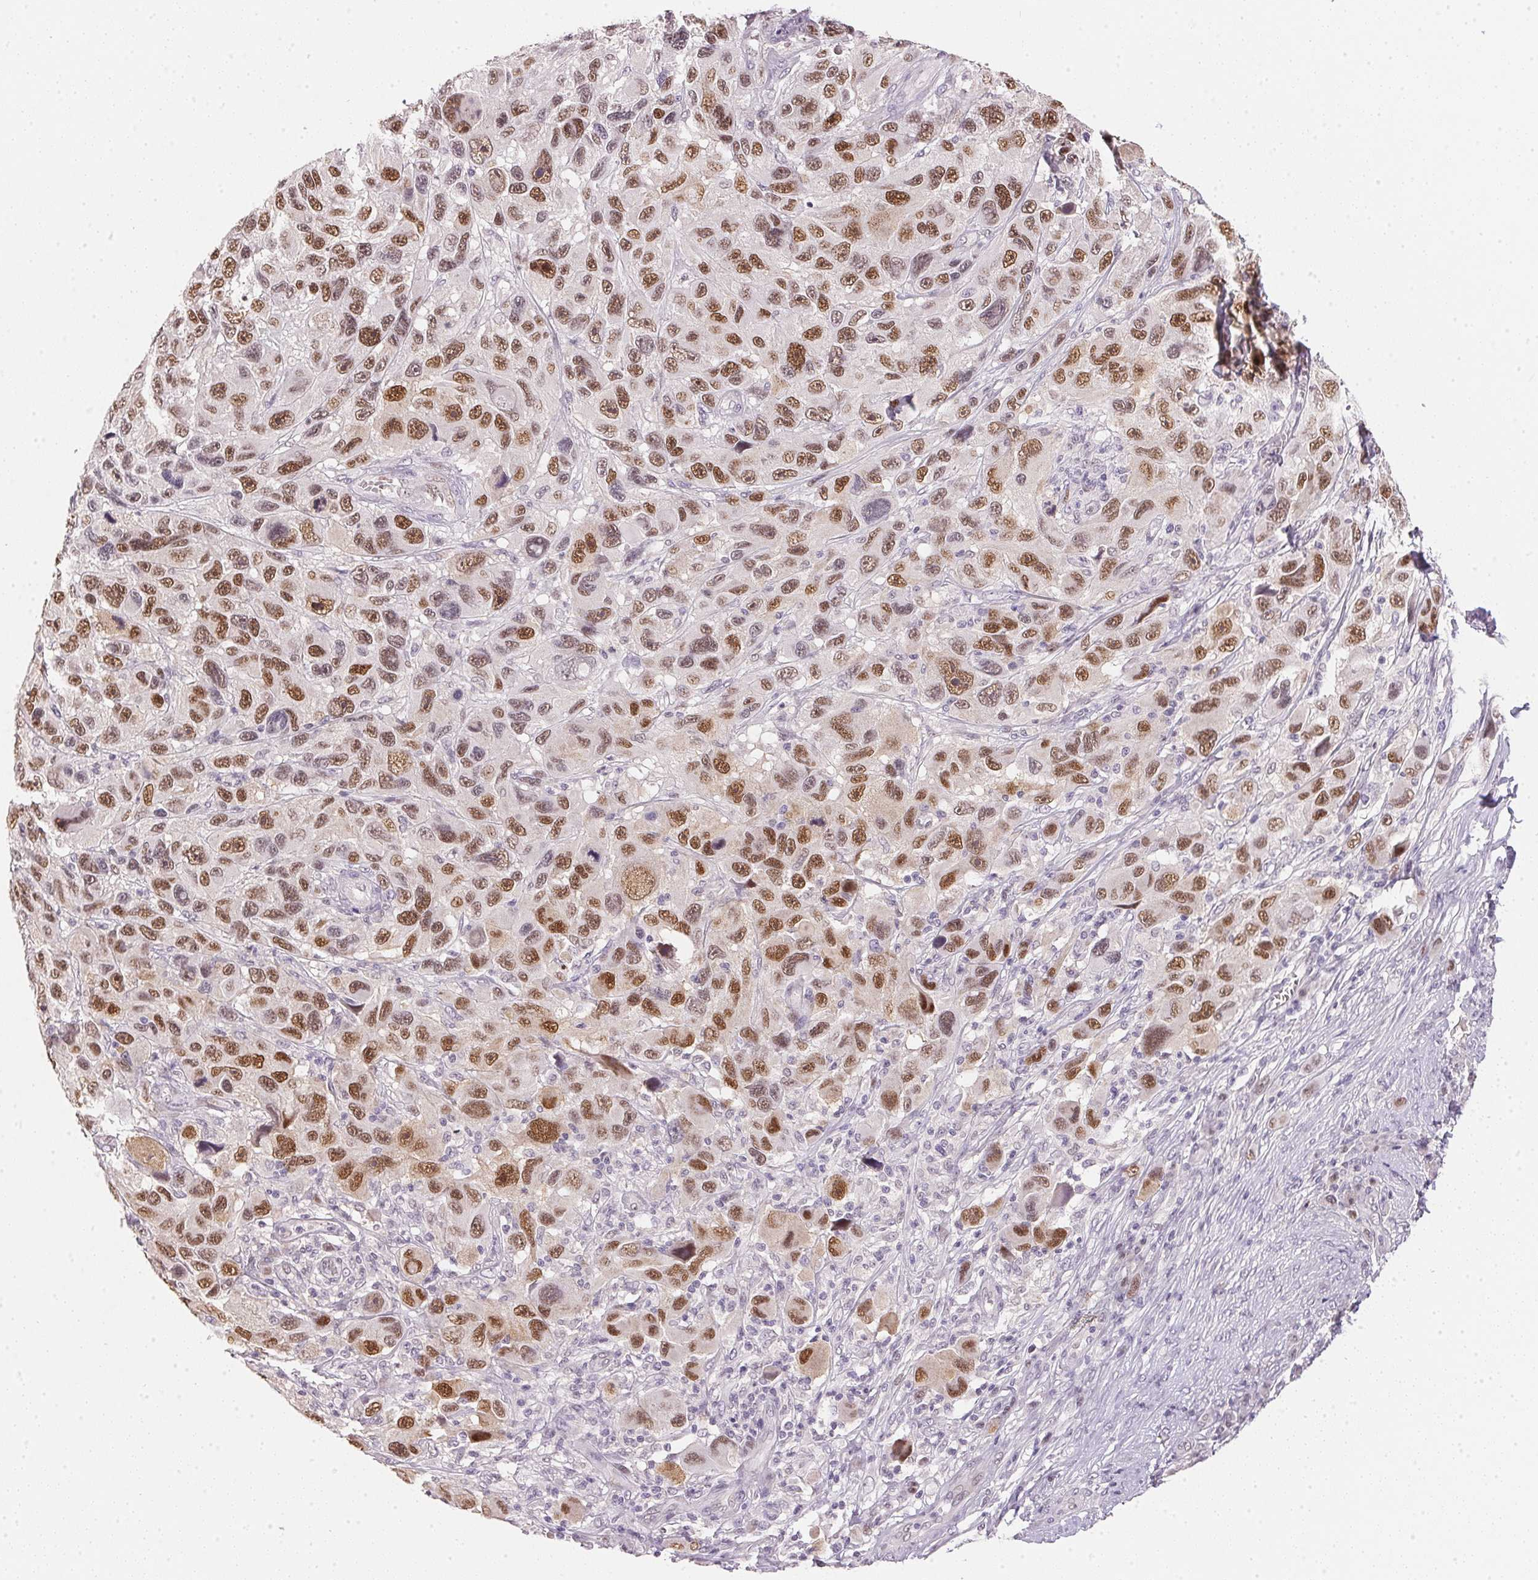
{"staining": {"intensity": "moderate", "quantity": ">75%", "location": "nuclear"}, "tissue": "melanoma", "cell_type": "Tumor cells", "image_type": "cancer", "snomed": [{"axis": "morphology", "description": "Malignant melanoma, NOS"}, {"axis": "topography", "description": "Skin"}], "caption": "The immunohistochemical stain labels moderate nuclear staining in tumor cells of melanoma tissue. The protein of interest is shown in brown color, while the nuclei are stained blue.", "gene": "POLR3G", "patient": {"sex": "male", "age": 53}}